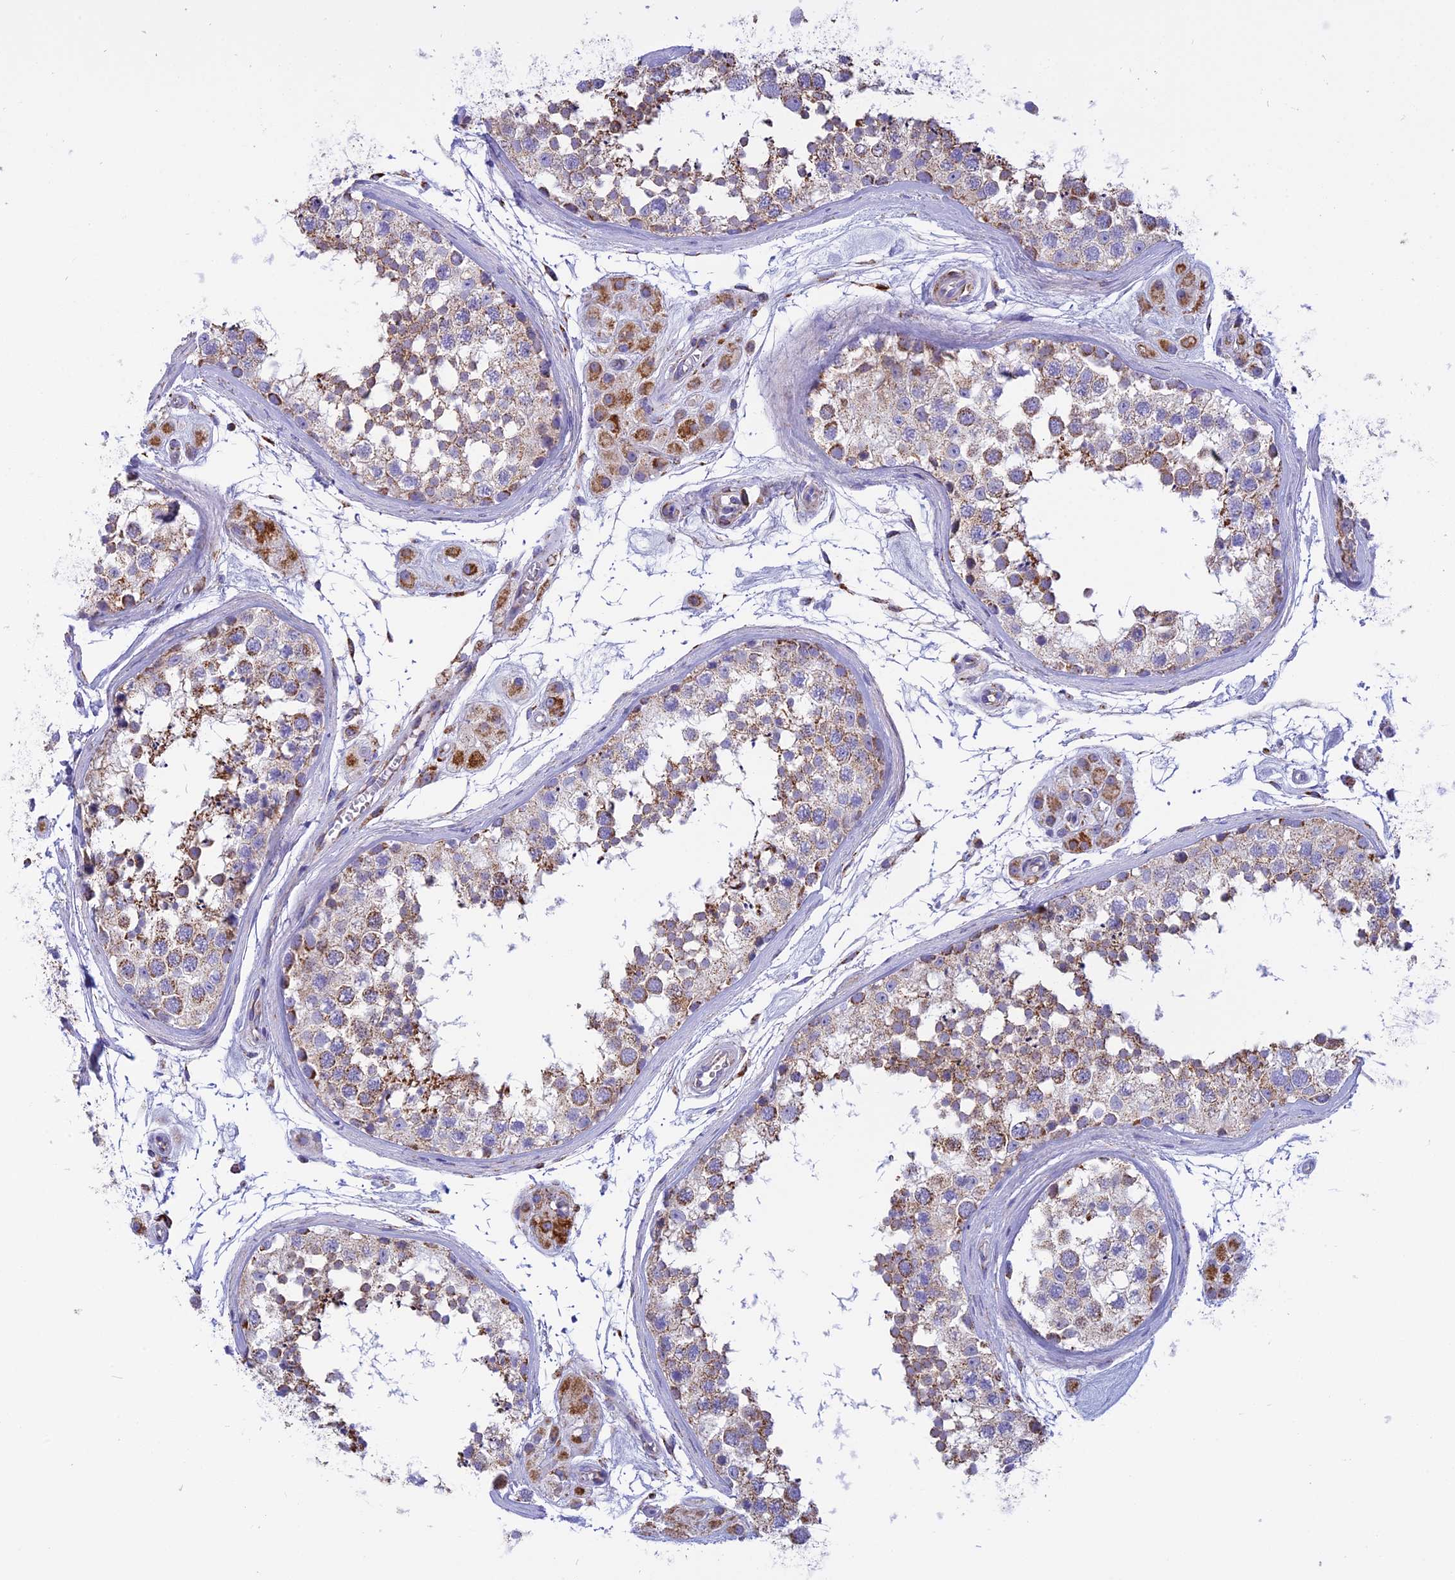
{"staining": {"intensity": "moderate", "quantity": "25%-75%", "location": "cytoplasmic/membranous"}, "tissue": "testis", "cell_type": "Cells in seminiferous ducts", "image_type": "normal", "snomed": [{"axis": "morphology", "description": "Normal tissue, NOS"}, {"axis": "topography", "description": "Testis"}], "caption": "DAB immunohistochemical staining of unremarkable testis reveals moderate cytoplasmic/membranous protein expression in approximately 25%-75% of cells in seminiferous ducts.", "gene": "KCNG1", "patient": {"sex": "male", "age": 56}}